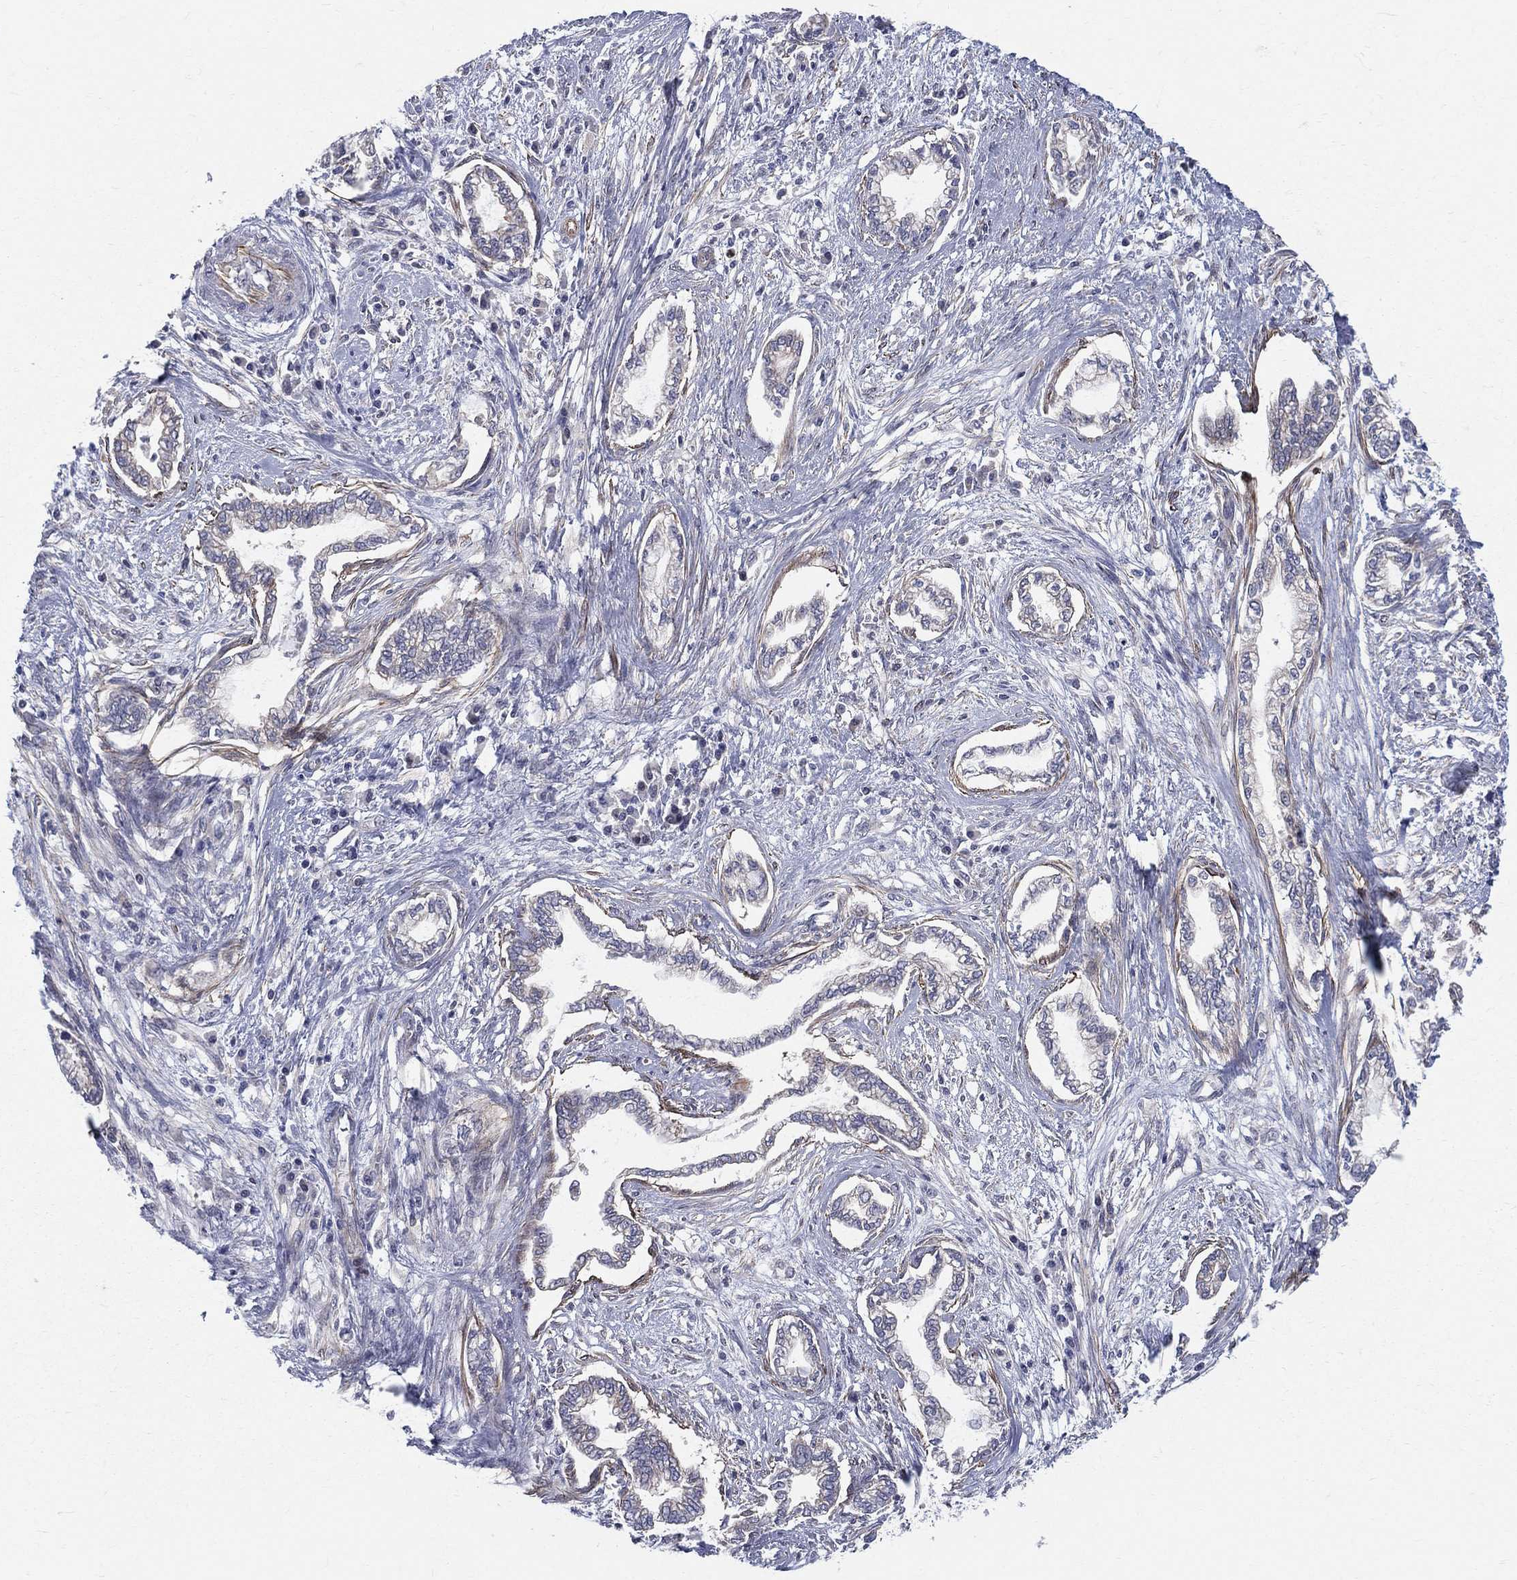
{"staining": {"intensity": "negative", "quantity": "none", "location": "none"}, "tissue": "cervical cancer", "cell_type": "Tumor cells", "image_type": "cancer", "snomed": [{"axis": "morphology", "description": "Adenocarcinoma, NOS"}, {"axis": "topography", "description": "Cervix"}], "caption": "Cervical adenocarcinoma was stained to show a protein in brown. There is no significant expression in tumor cells.", "gene": "POMZP3", "patient": {"sex": "female", "age": 62}}